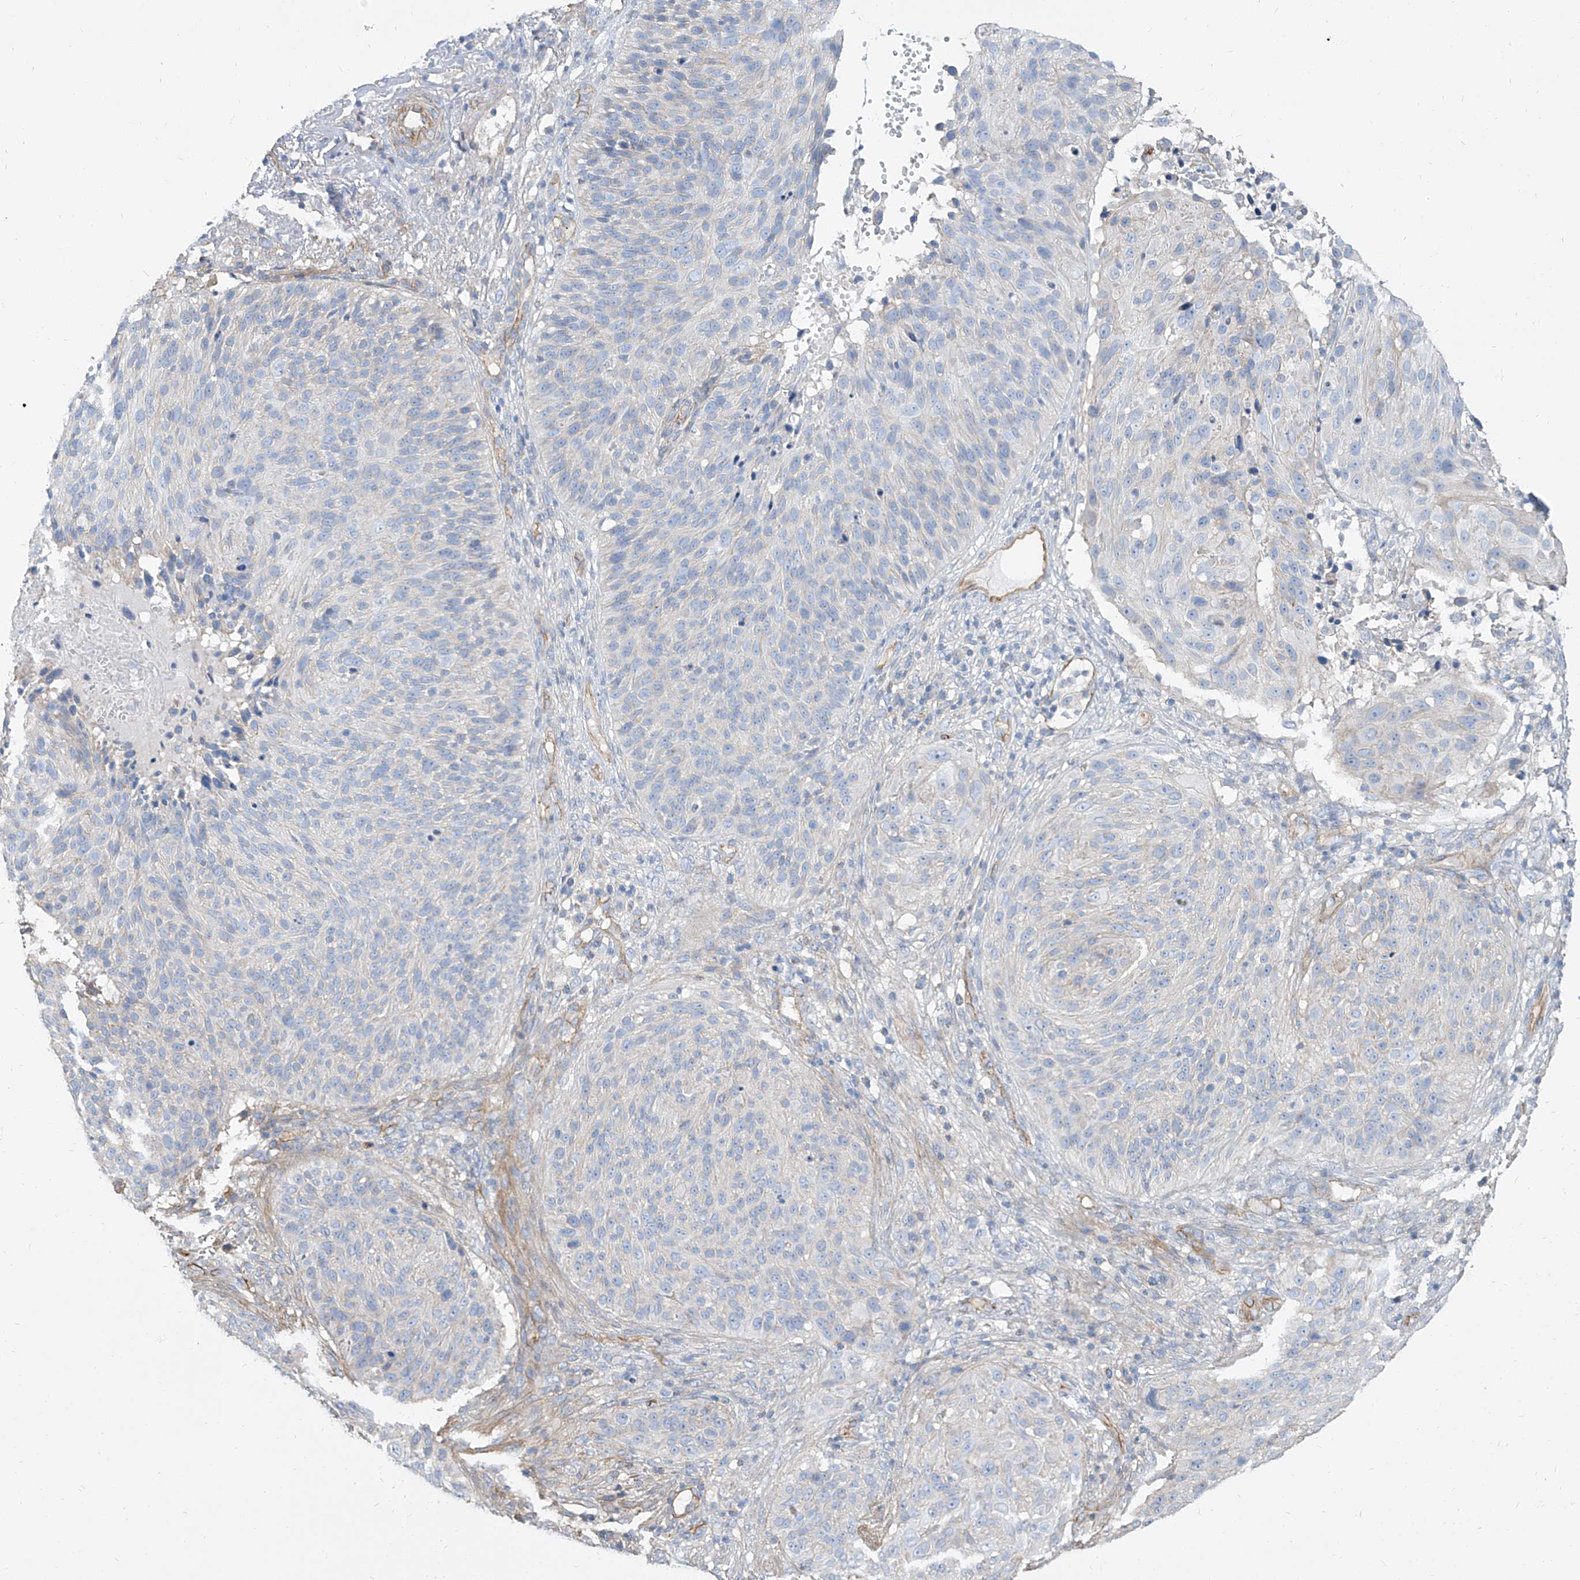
{"staining": {"intensity": "weak", "quantity": "<25%", "location": "cytoplasmic/membranous"}, "tissue": "cervical cancer", "cell_type": "Tumor cells", "image_type": "cancer", "snomed": [{"axis": "morphology", "description": "Squamous cell carcinoma, NOS"}, {"axis": "topography", "description": "Cervix"}], "caption": "Micrograph shows no significant protein positivity in tumor cells of cervical cancer (squamous cell carcinoma).", "gene": "TXLNB", "patient": {"sex": "female", "age": 74}}